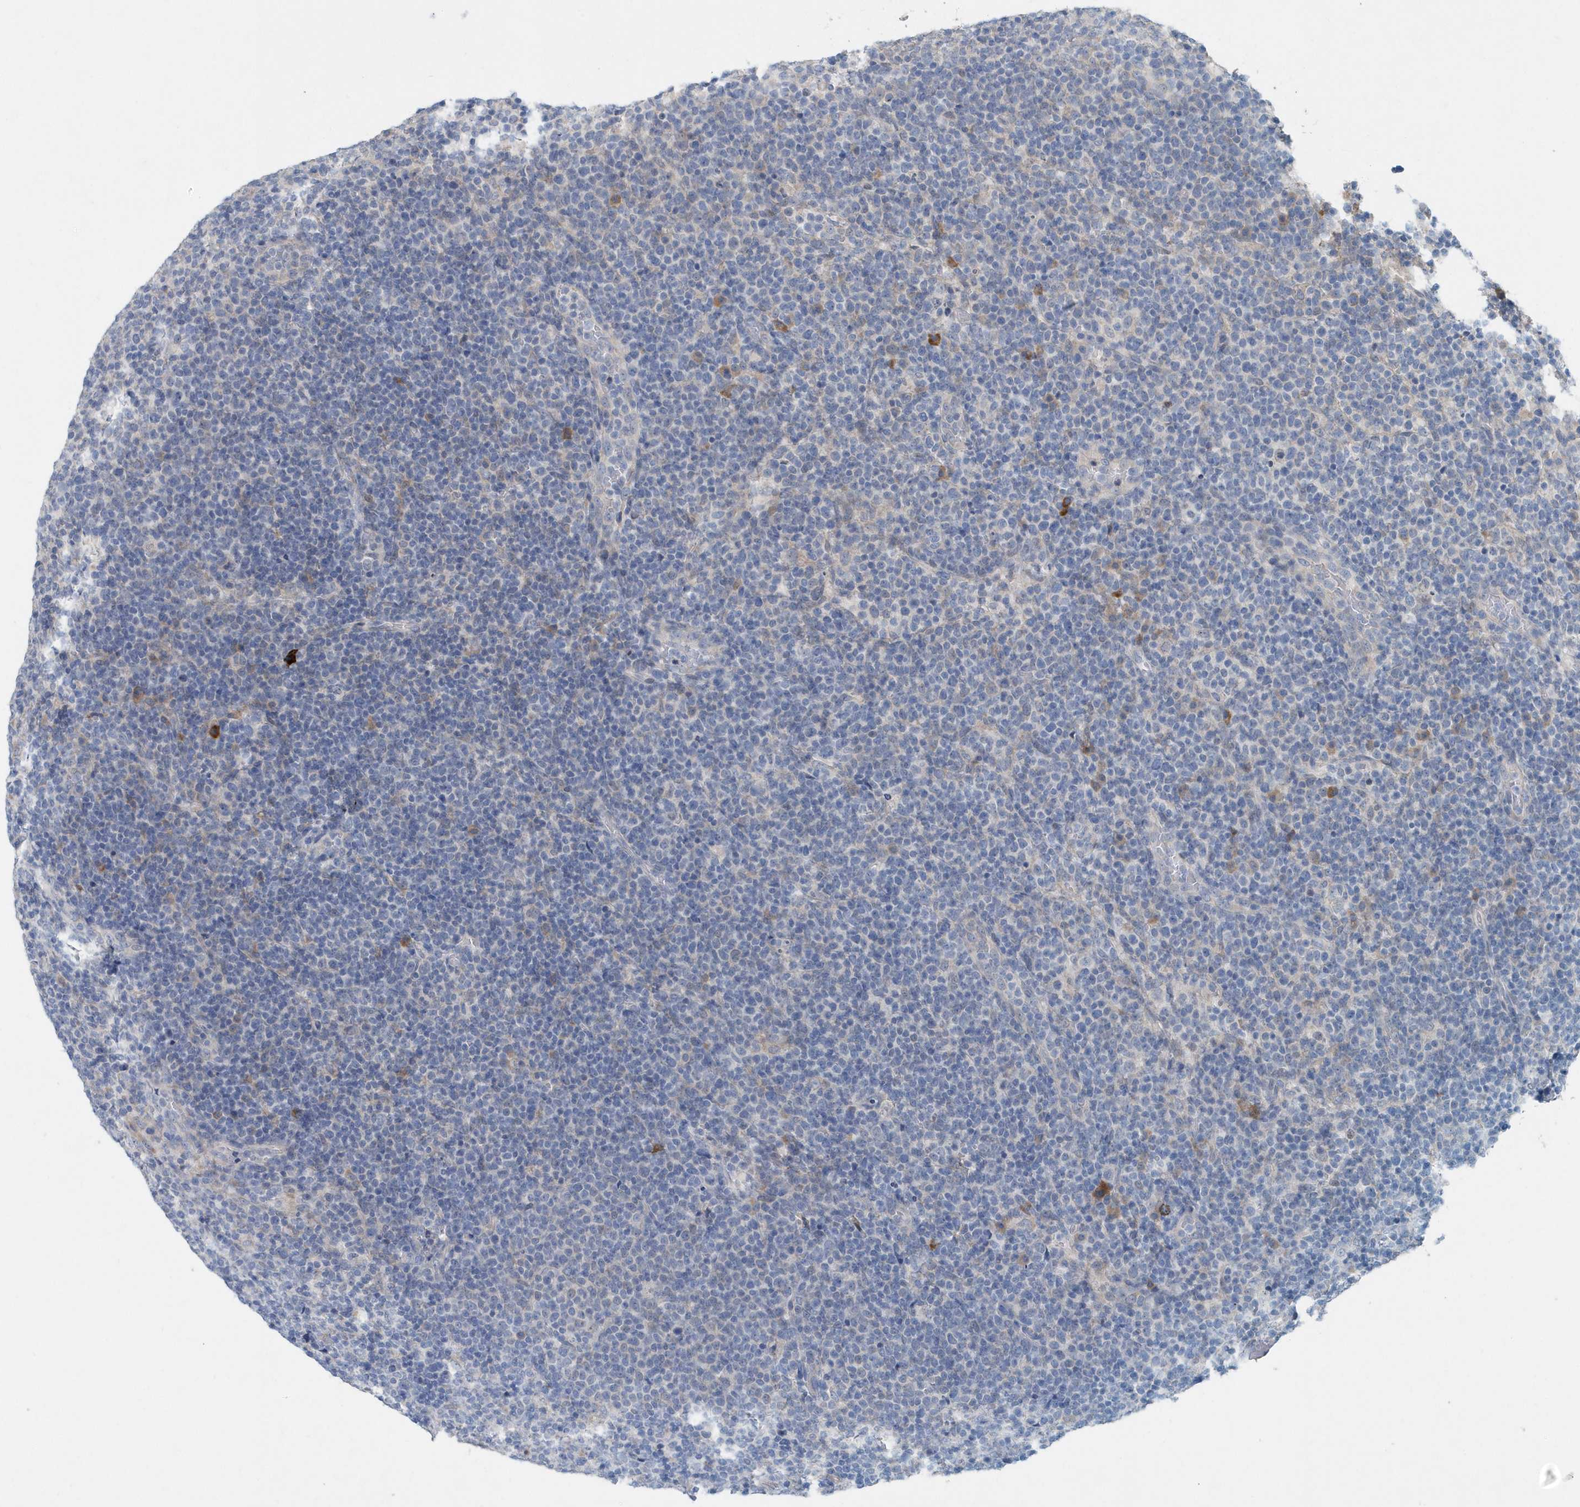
{"staining": {"intensity": "negative", "quantity": "none", "location": "none"}, "tissue": "lymphoma", "cell_type": "Tumor cells", "image_type": "cancer", "snomed": [{"axis": "morphology", "description": "Malignant lymphoma, non-Hodgkin's type, High grade"}, {"axis": "topography", "description": "Lymph node"}], "caption": "High magnification brightfield microscopy of lymphoma stained with DAB (brown) and counterstained with hematoxylin (blue): tumor cells show no significant staining.", "gene": "PFN2", "patient": {"sex": "male", "age": 61}}